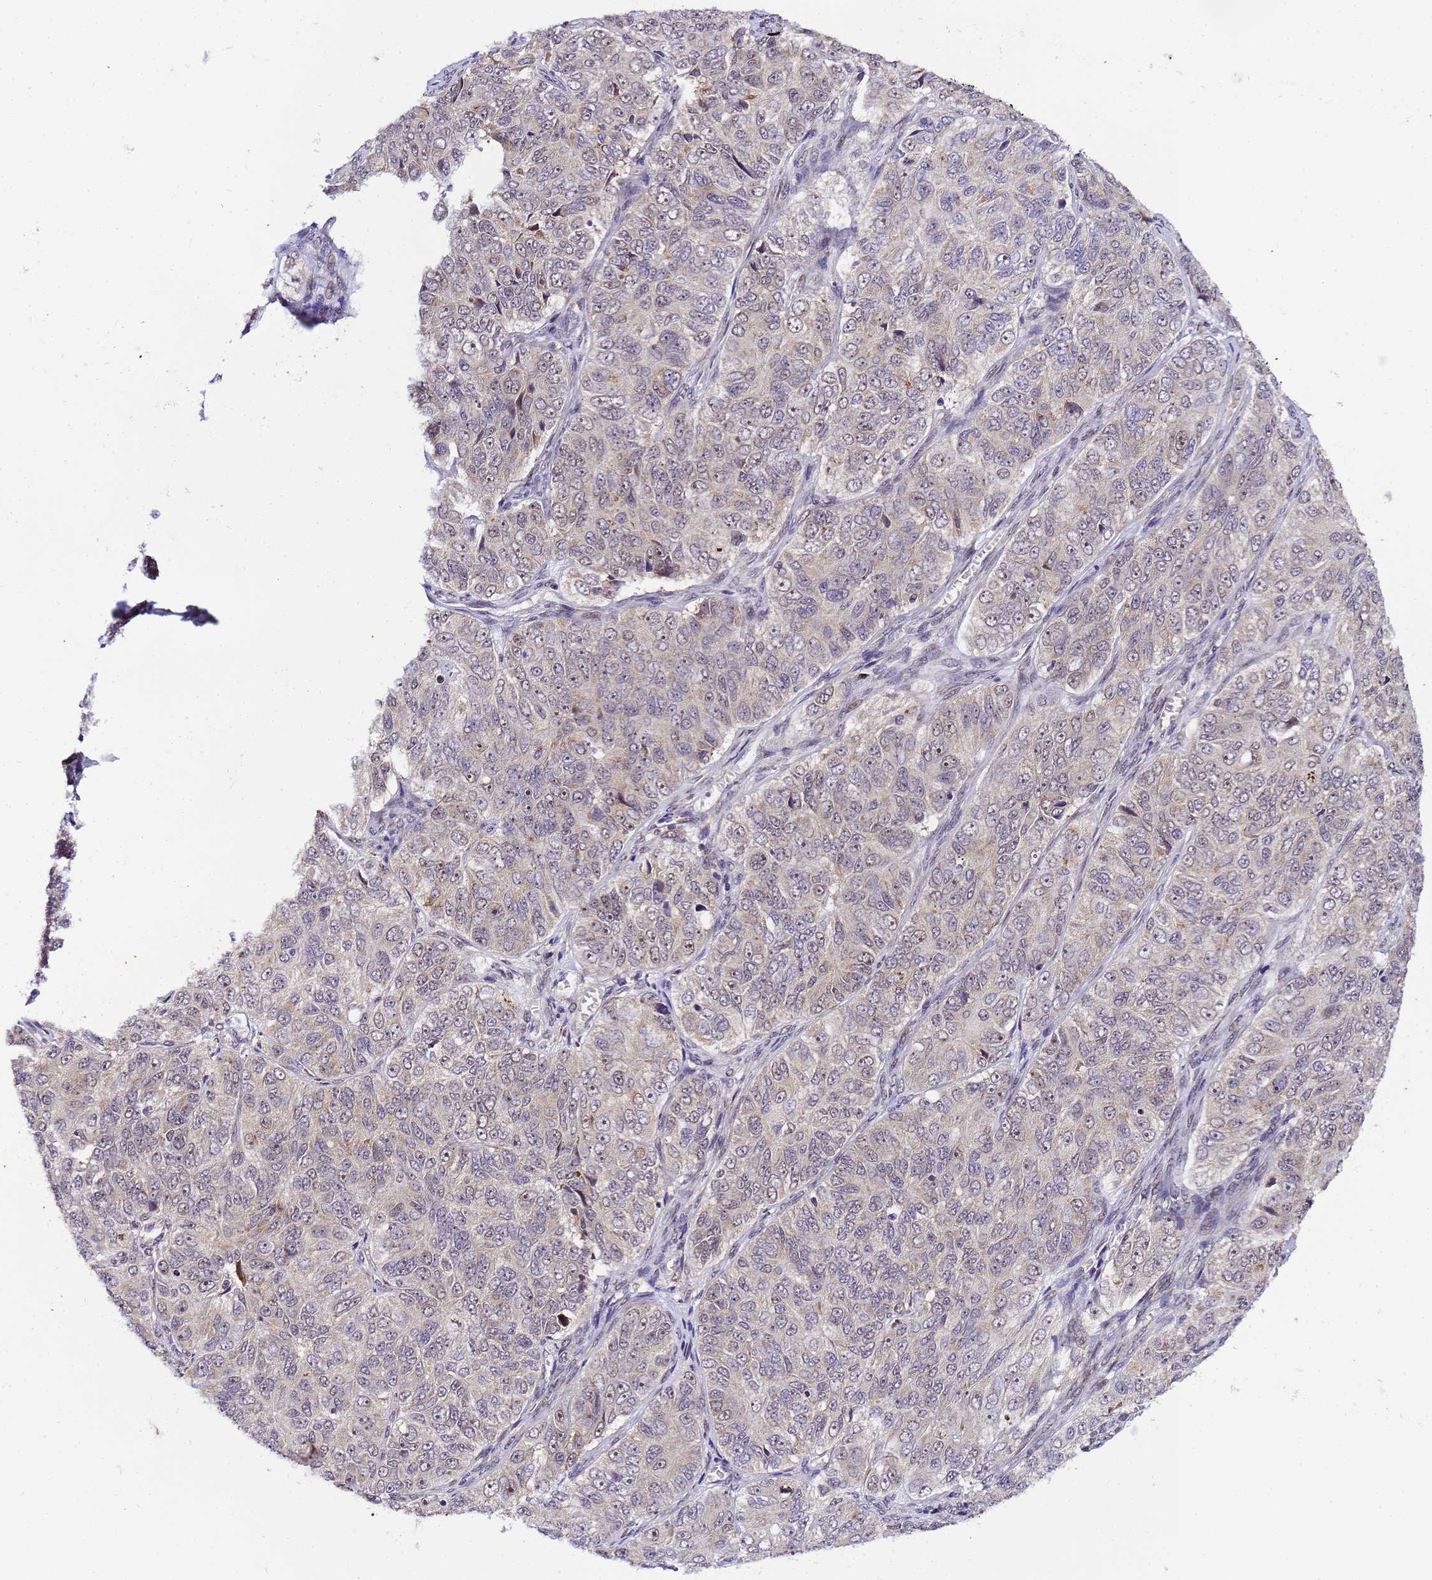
{"staining": {"intensity": "weak", "quantity": "<25%", "location": "nuclear"}, "tissue": "ovarian cancer", "cell_type": "Tumor cells", "image_type": "cancer", "snomed": [{"axis": "morphology", "description": "Carcinoma, endometroid"}, {"axis": "topography", "description": "Ovary"}], "caption": "Tumor cells show no significant positivity in ovarian cancer (endometroid carcinoma).", "gene": "SLX4IP", "patient": {"sex": "female", "age": 51}}